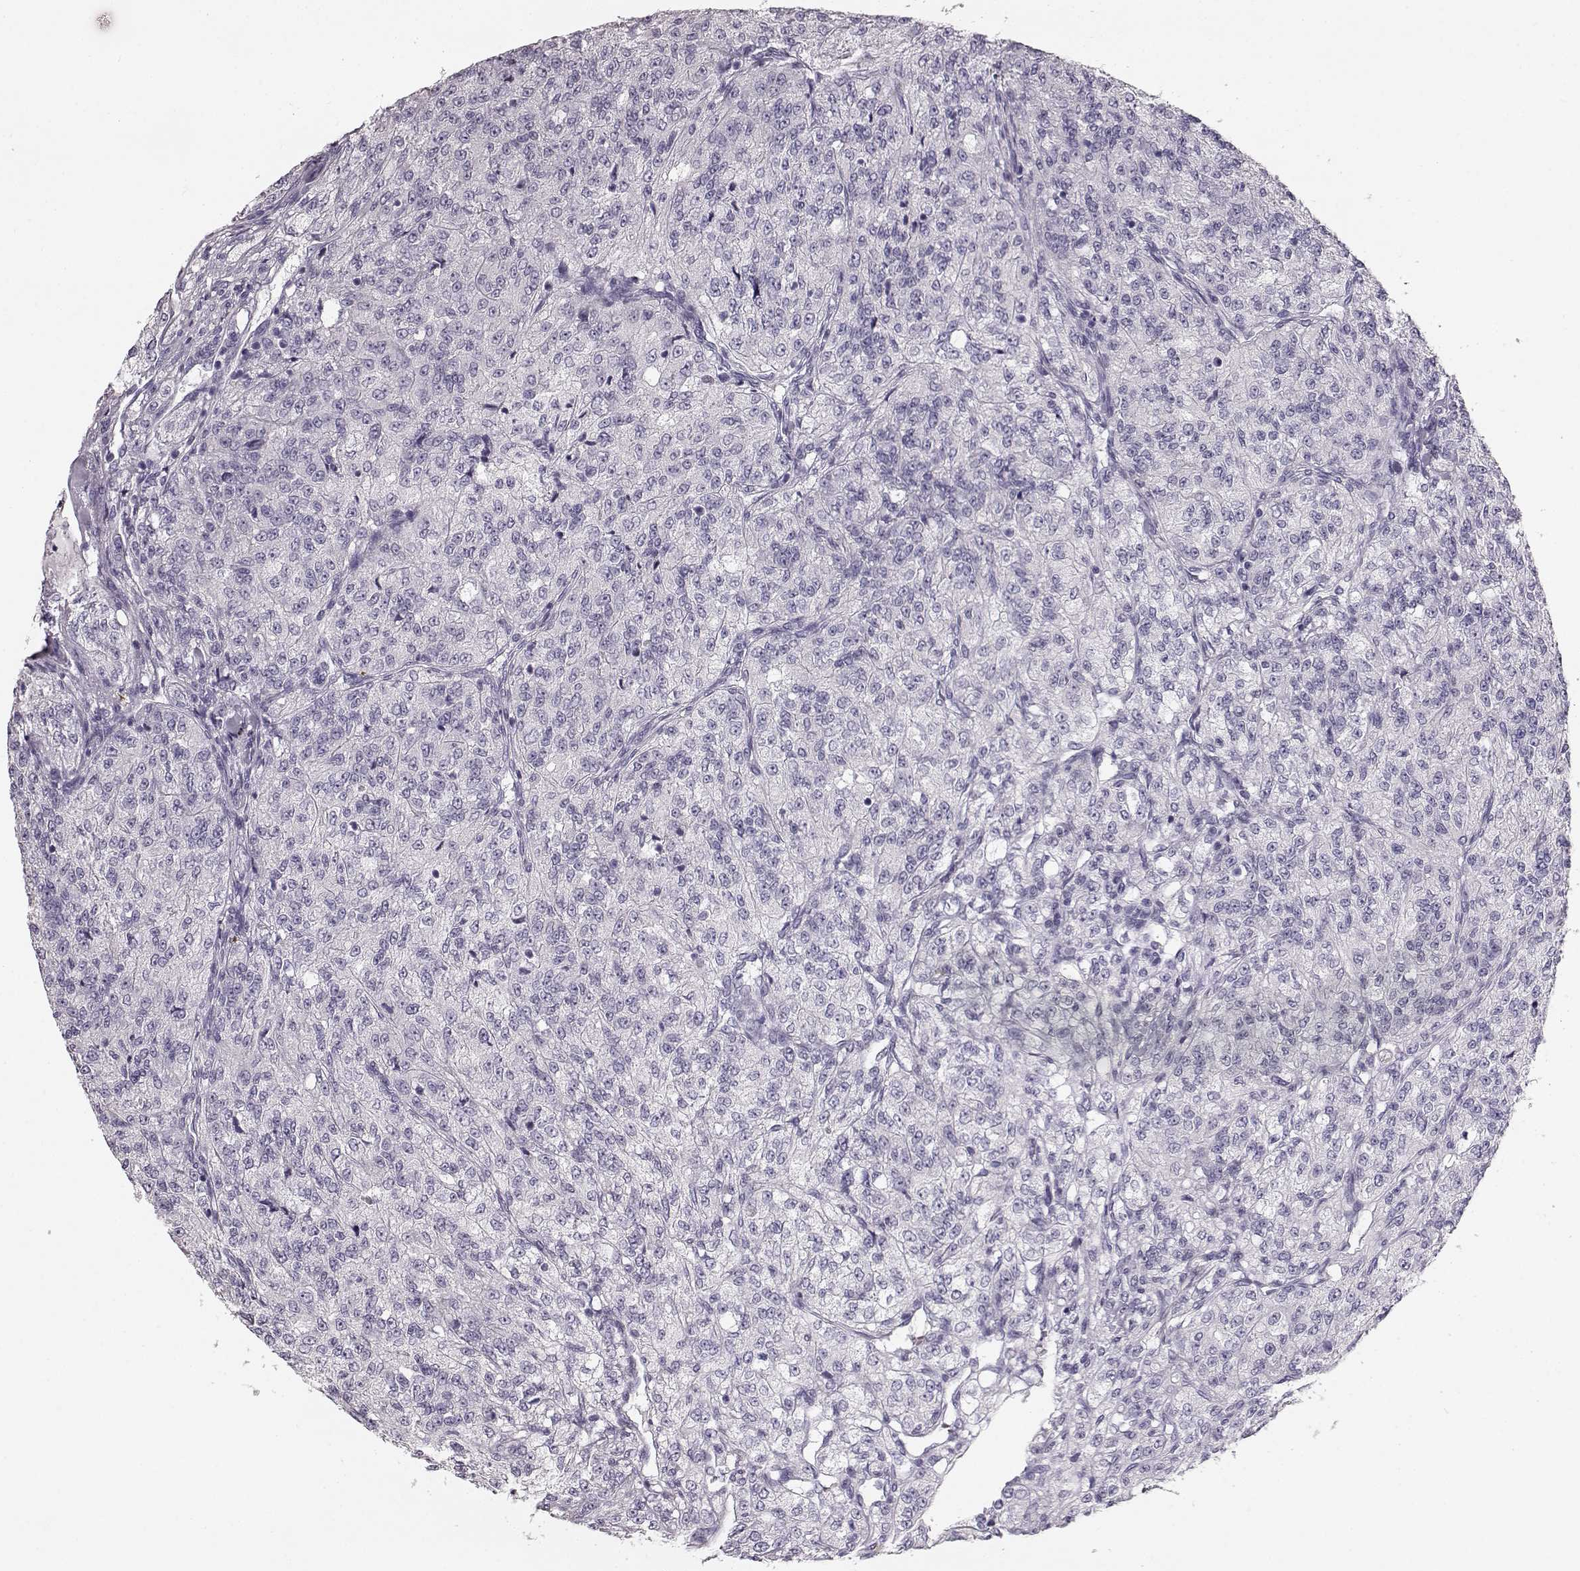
{"staining": {"intensity": "negative", "quantity": "none", "location": "none"}, "tissue": "renal cancer", "cell_type": "Tumor cells", "image_type": "cancer", "snomed": [{"axis": "morphology", "description": "Adenocarcinoma, NOS"}, {"axis": "topography", "description": "Kidney"}], "caption": "The histopathology image shows no significant positivity in tumor cells of renal cancer.", "gene": "NPTXR", "patient": {"sex": "female", "age": 63}}